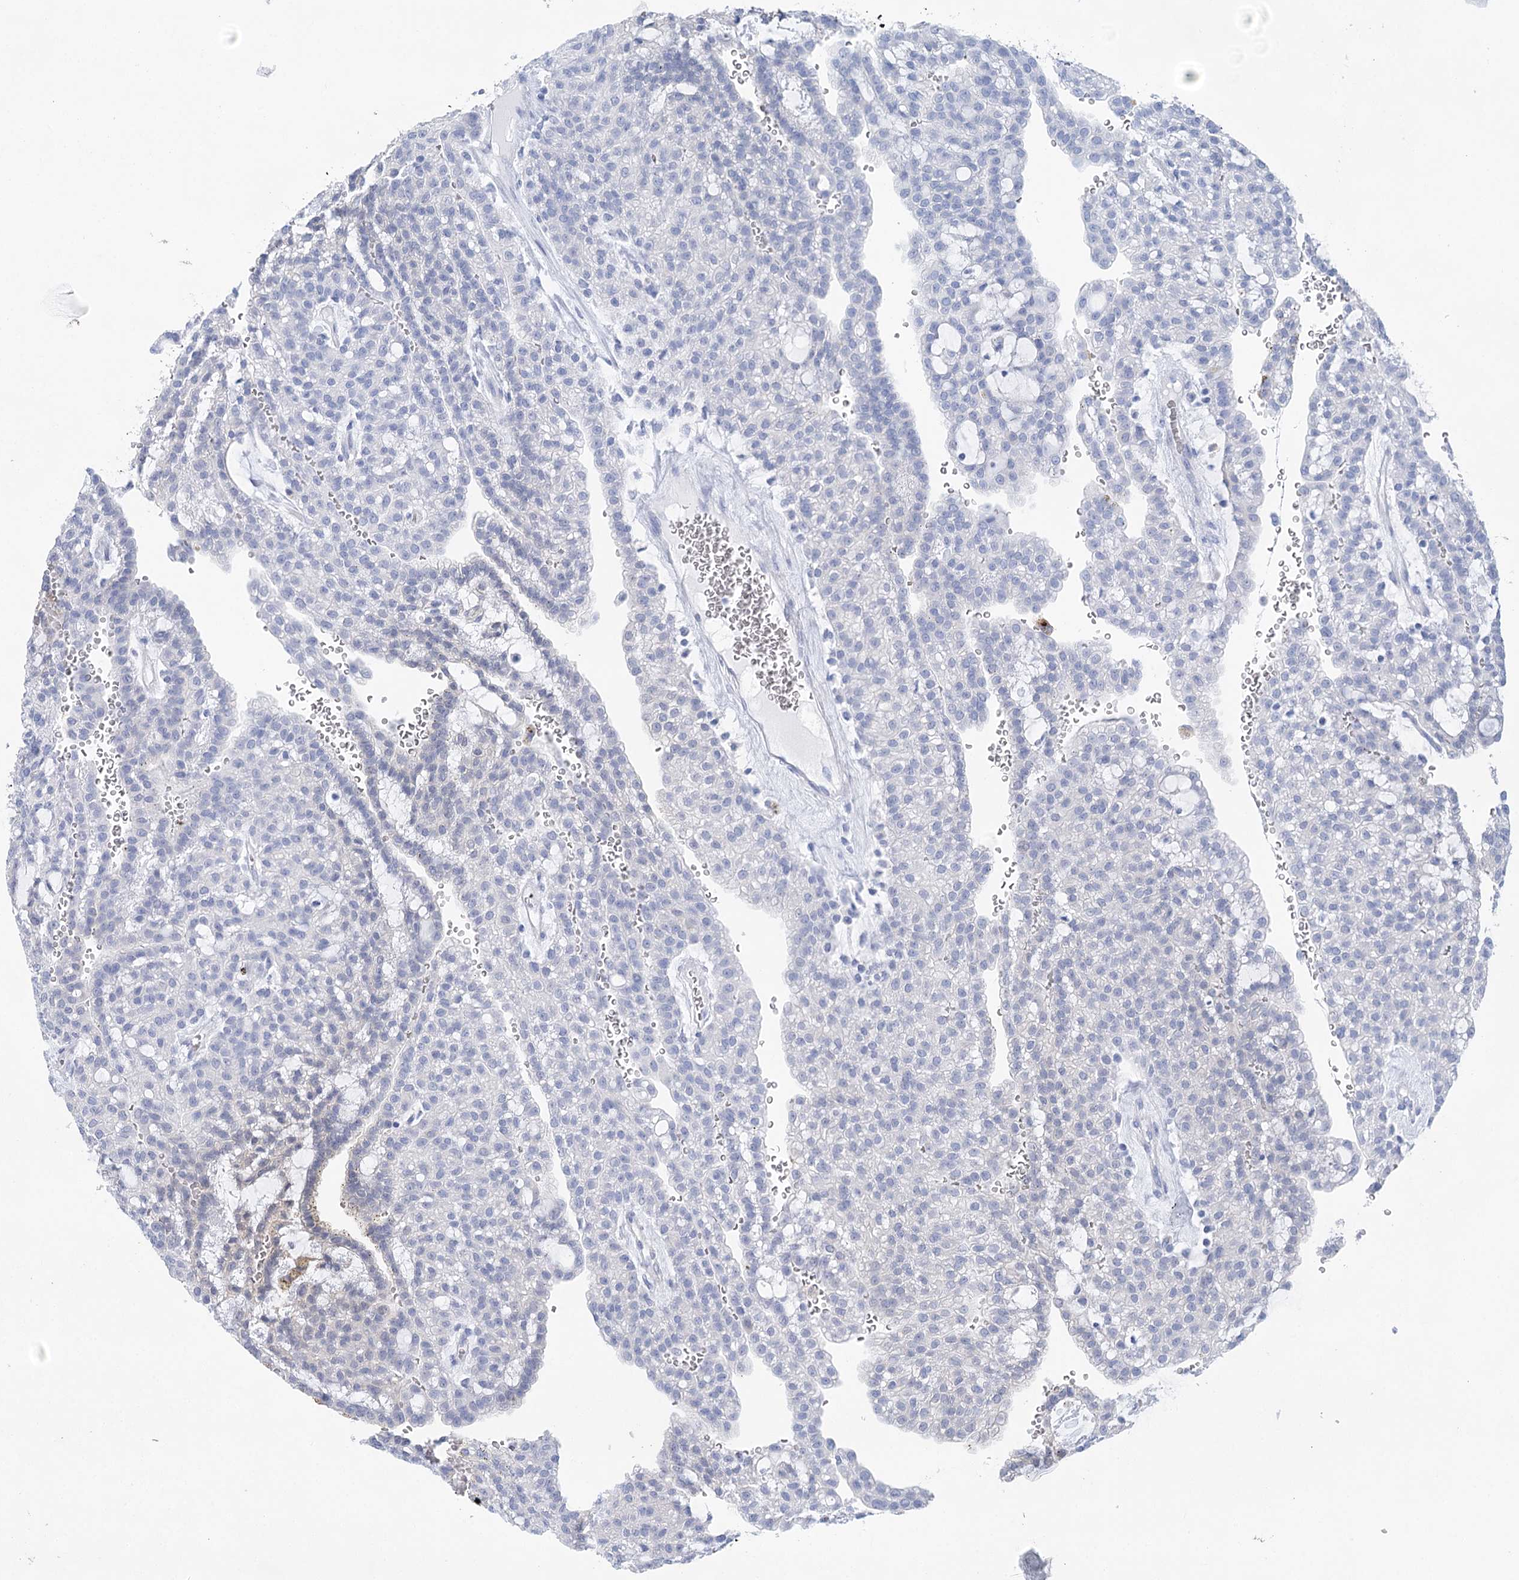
{"staining": {"intensity": "negative", "quantity": "none", "location": "none"}, "tissue": "renal cancer", "cell_type": "Tumor cells", "image_type": "cancer", "snomed": [{"axis": "morphology", "description": "Adenocarcinoma, NOS"}, {"axis": "topography", "description": "Kidney"}], "caption": "Photomicrograph shows no significant protein expression in tumor cells of adenocarcinoma (renal).", "gene": "LALBA", "patient": {"sex": "male", "age": 63}}